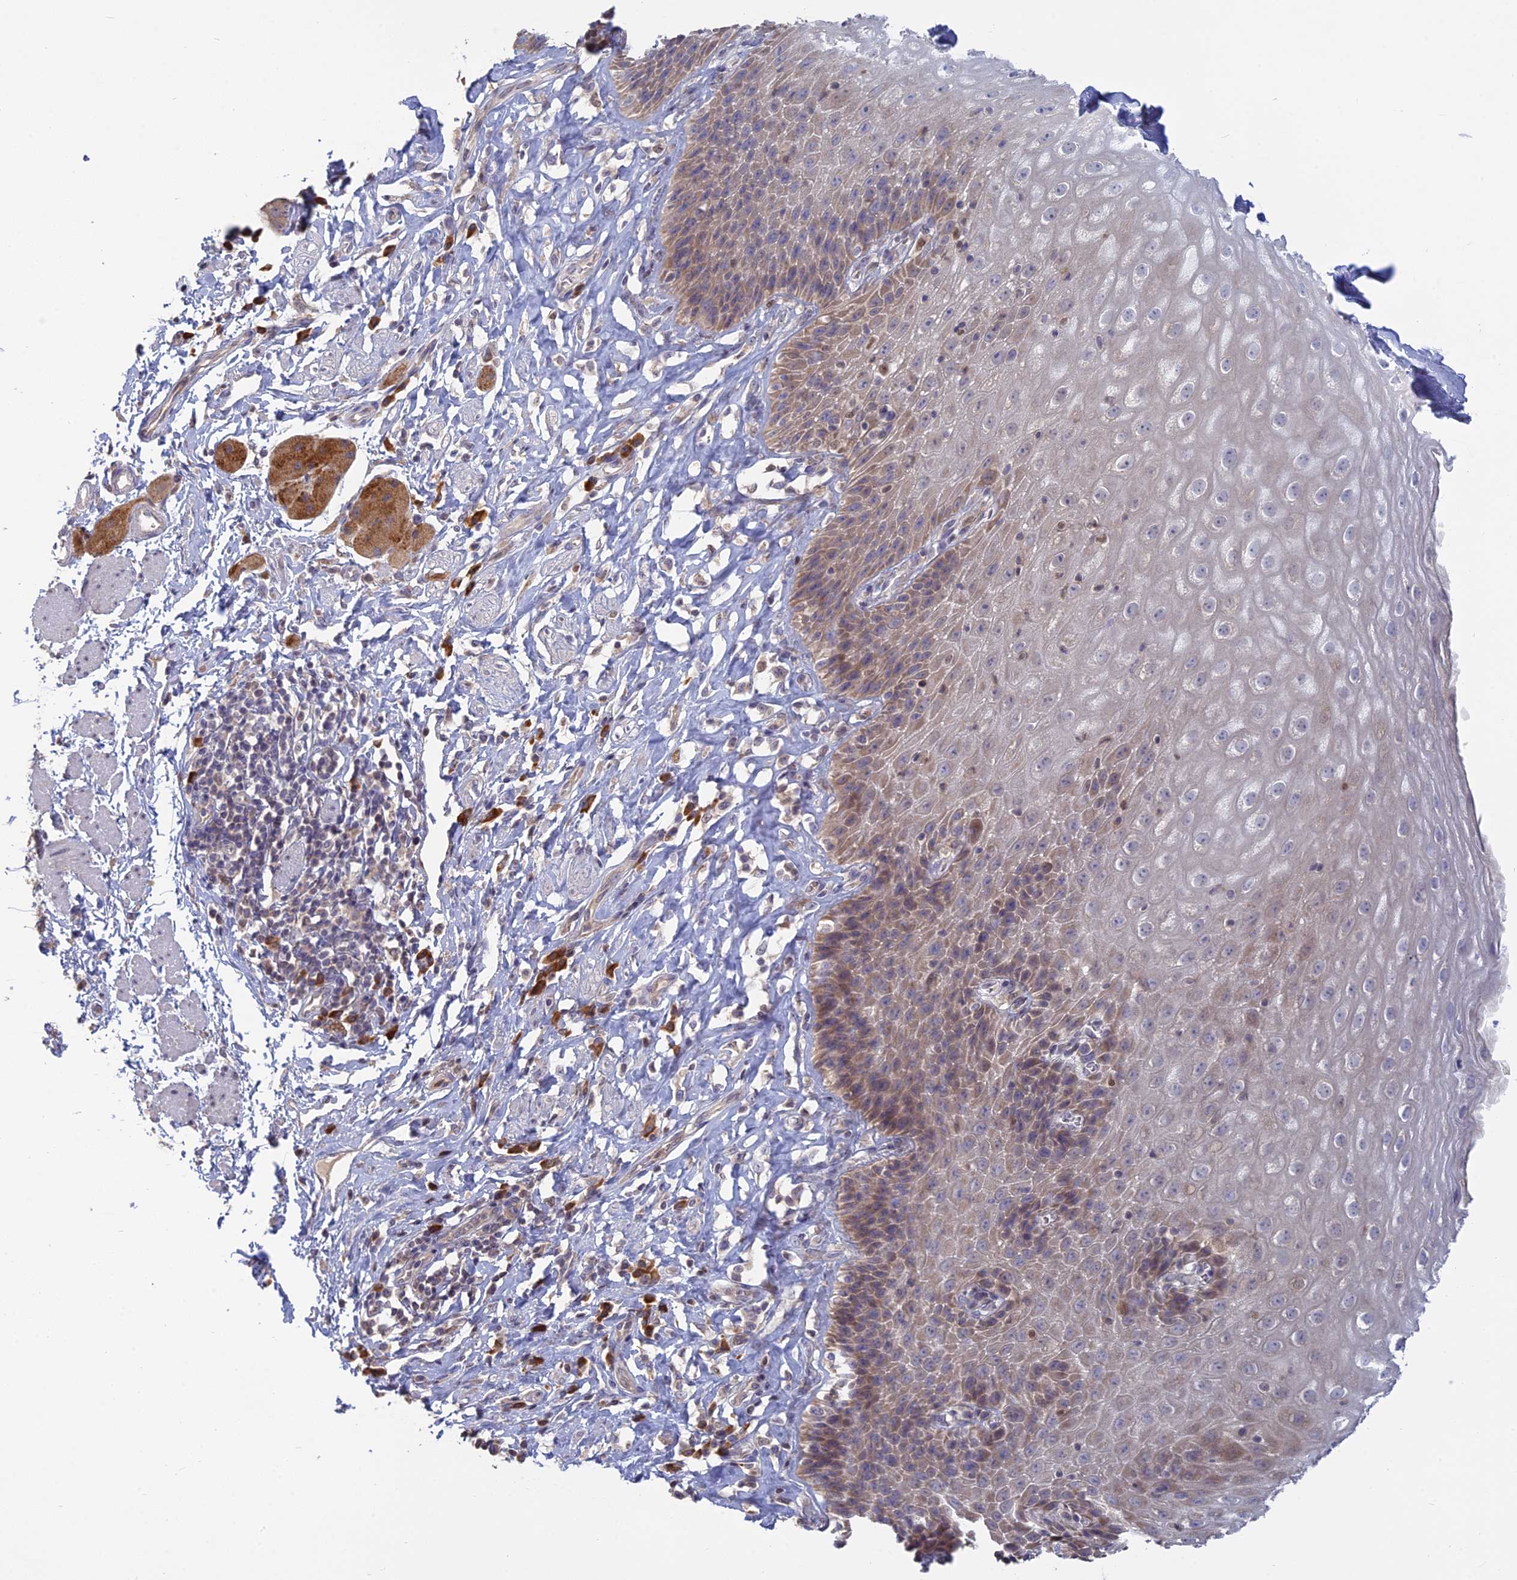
{"staining": {"intensity": "weak", "quantity": "25%-75%", "location": "cytoplasmic/membranous"}, "tissue": "esophagus", "cell_type": "Squamous epithelial cells", "image_type": "normal", "snomed": [{"axis": "morphology", "description": "Normal tissue, NOS"}, {"axis": "topography", "description": "Esophagus"}], "caption": "Immunohistochemical staining of unremarkable esophagus reveals weak cytoplasmic/membranous protein positivity in about 25%-75% of squamous epithelial cells.", "gene": "TMEM208", "patient": {"sex": "female", "age": 61}}